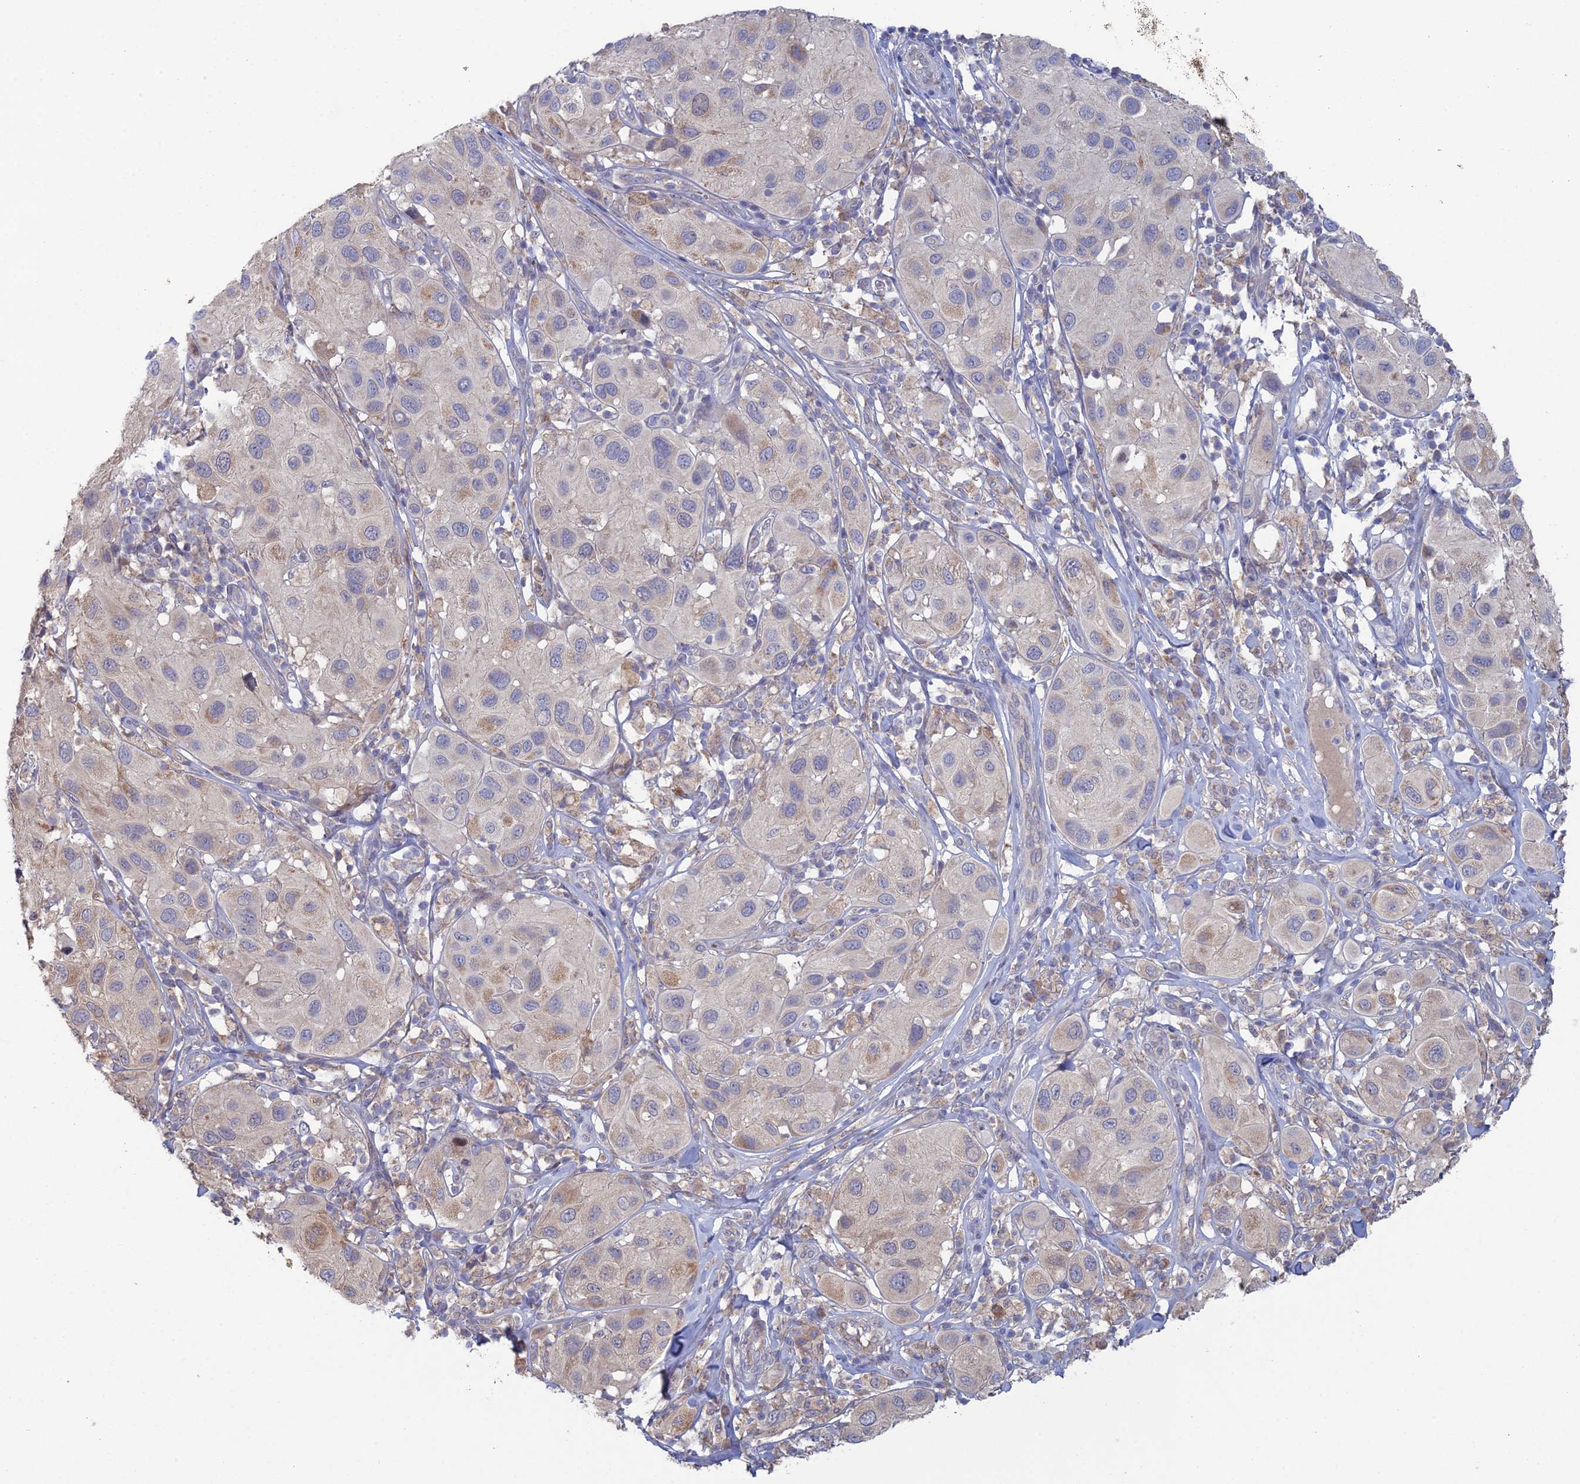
{"staining": {"intensity": "weak", "quantity": "25%-75%", "location": "cytoplasmic/membranous"}, "tissue": "melanoma", "cell_type": "Tumor cells", "image_type": "cancer", "snomed": [{"axis": "morphology", "description": "Malignant melanoma, Metastatic site"}, {"axis": "topography", "description": "Skin"}], "caption": "An image of melanoma stained for a protein displays weak cytoplasmic/membranous brown staining in tumor cells. (Brightfield microscopy of DAB IHC at high magnification).", "gene": "ARL16", "patient": {"sex": "male", "age": 41}}